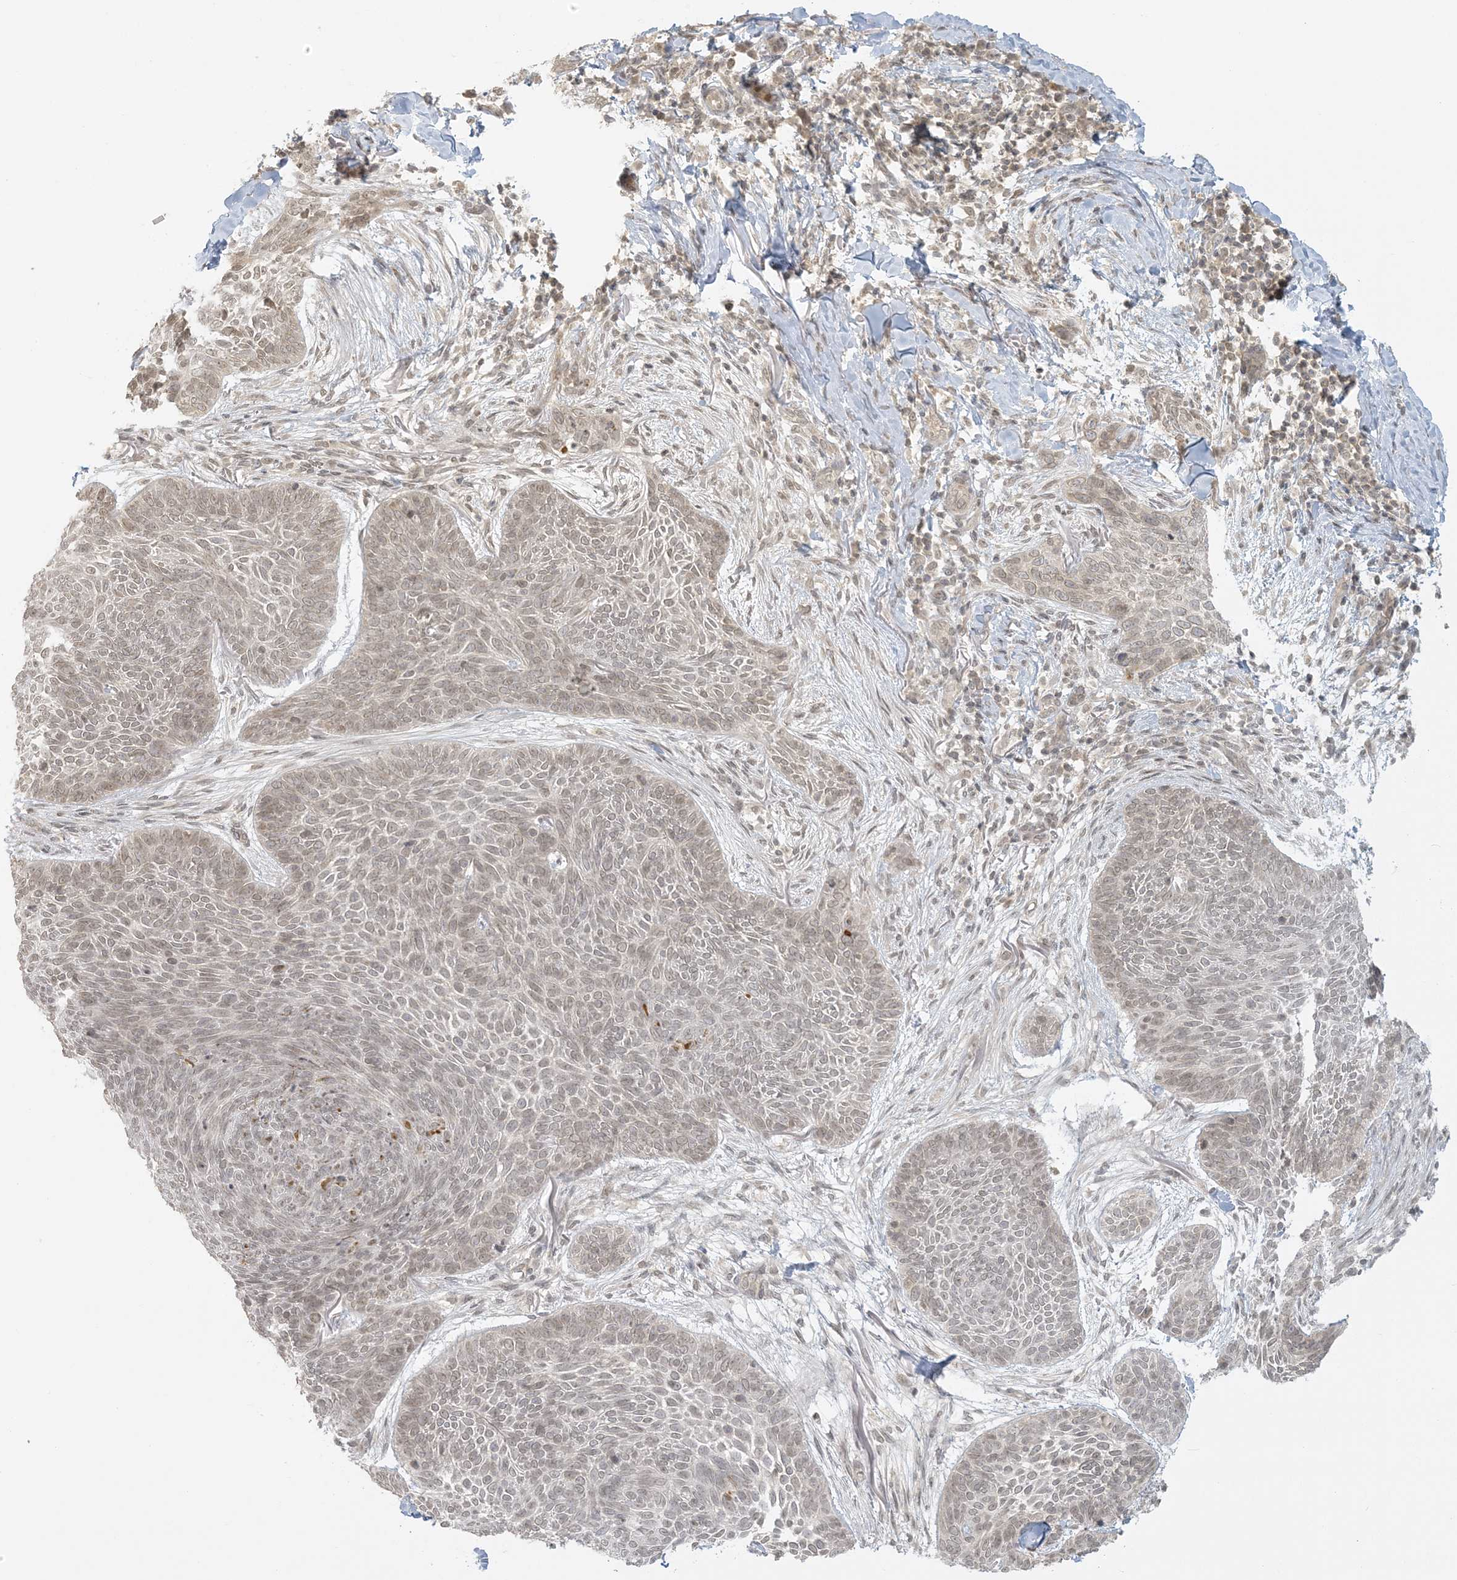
{"staining": {"intensity": "weak", "quantity": ">75%", "location": "nuclear"}, "tissue": "skin cancer", "cell_type": "Tumor cells", "image_type": "cancer", "snomed": [{"axis": "morphology", "description": "Basal cell carcinoma"}, {"axis": "topography", "description": "Skin"}], "caption": "The immunohistochemical stain highlights weak nuclear positivity in tumor cells of skin cancer tissue.", "gene": "LIPT1", "patient": {"sex": "male", "age": 85}}